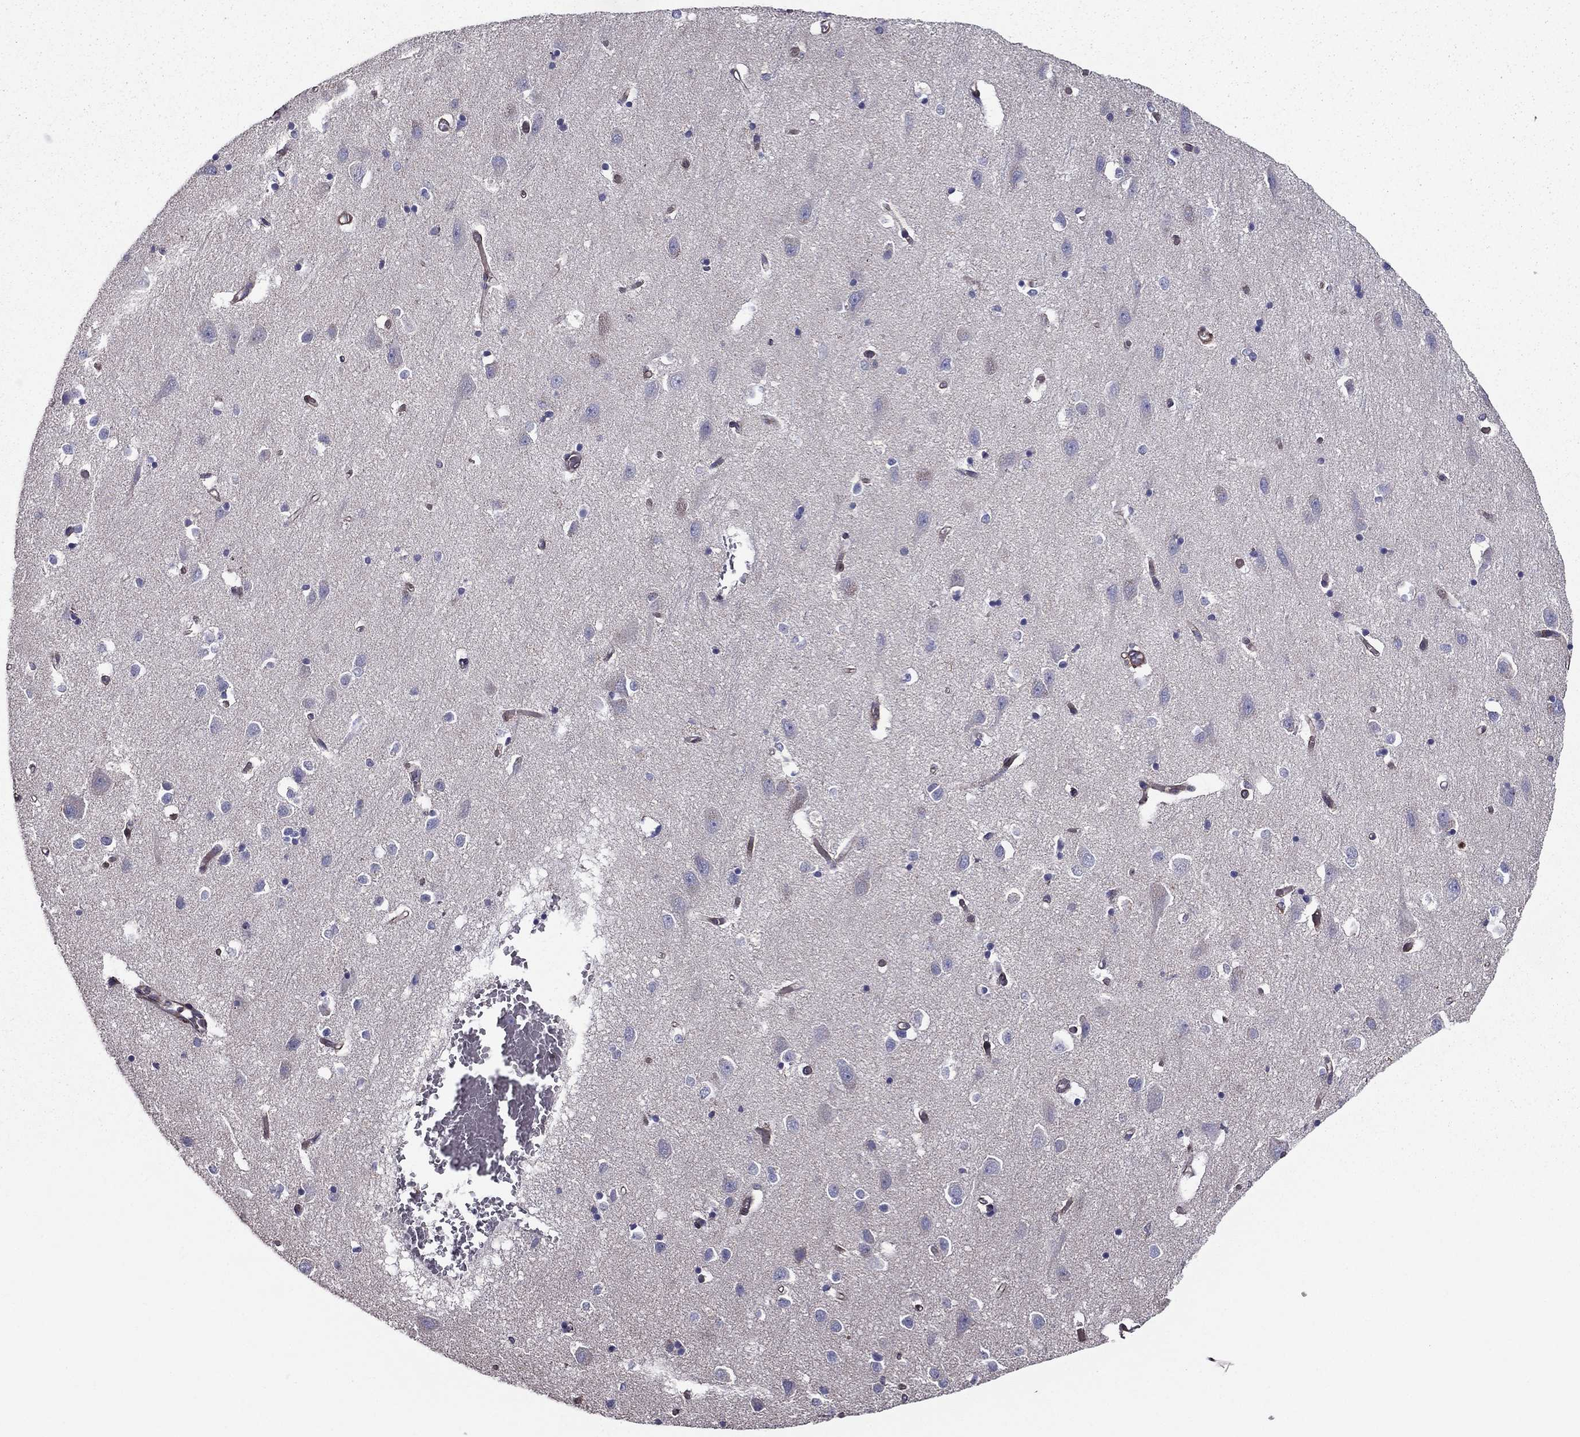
{"staining": {"intensity": "strong", "quantity": ">75%", "location": "cytoplasmic/membranous"}, "tissue": "cerebral cortex", "cell_type": "Endothelial cells", "image_type": "normal", "snomed": [{"axis": "morphology", "description": "Normal tissue, NOS"}, {"axis": "topography", "description": "Cerebral cortex"}], "caption": "This histopathology image exhibits IHC staining of benign human cerebral cortex, with high strong cytoplasmic/membranous positivity in approximately >75% of endothelial cells.", "gene": "EHBP1L1", "patient": {"sex": "male", "age": 70}}